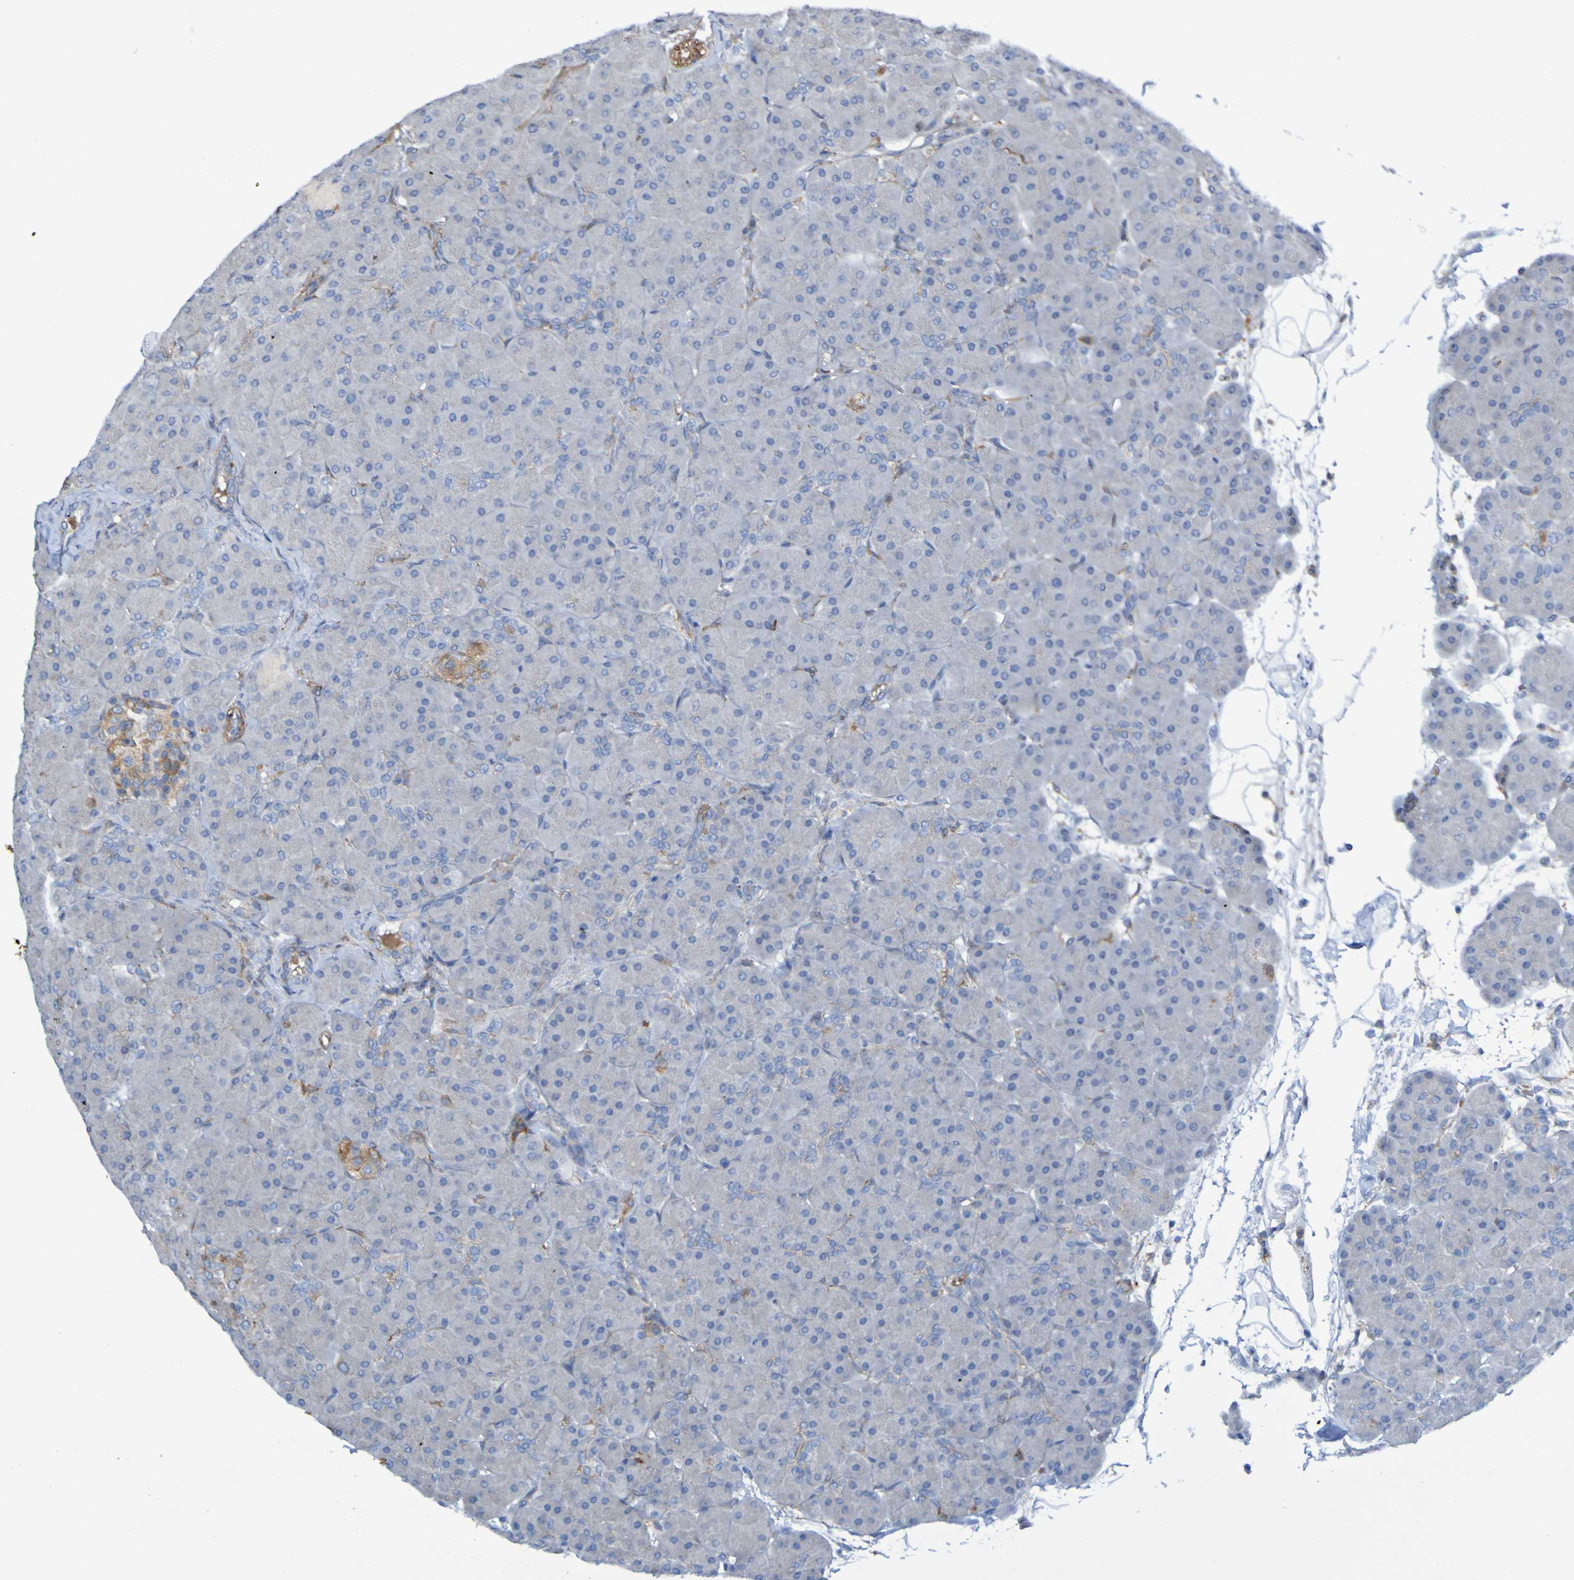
{"staining": {"intensity": "negative", "quantity": "none", "location": "none"}, "tissue": "pancreas", "cell_type": "Exocrine glandular cells", "image_type": "normal", "snomed": [{"axis": "morphology", "description": "Normal tissue, NOS"}, {"axis": "topography", "description": "Pancreas"}], "caption": "The histopathology image reveals no staining of exocrine glandular cells in benign pancreas.", "gene": "SCRG1", "patient": {"sex": "male", "age": 66}}